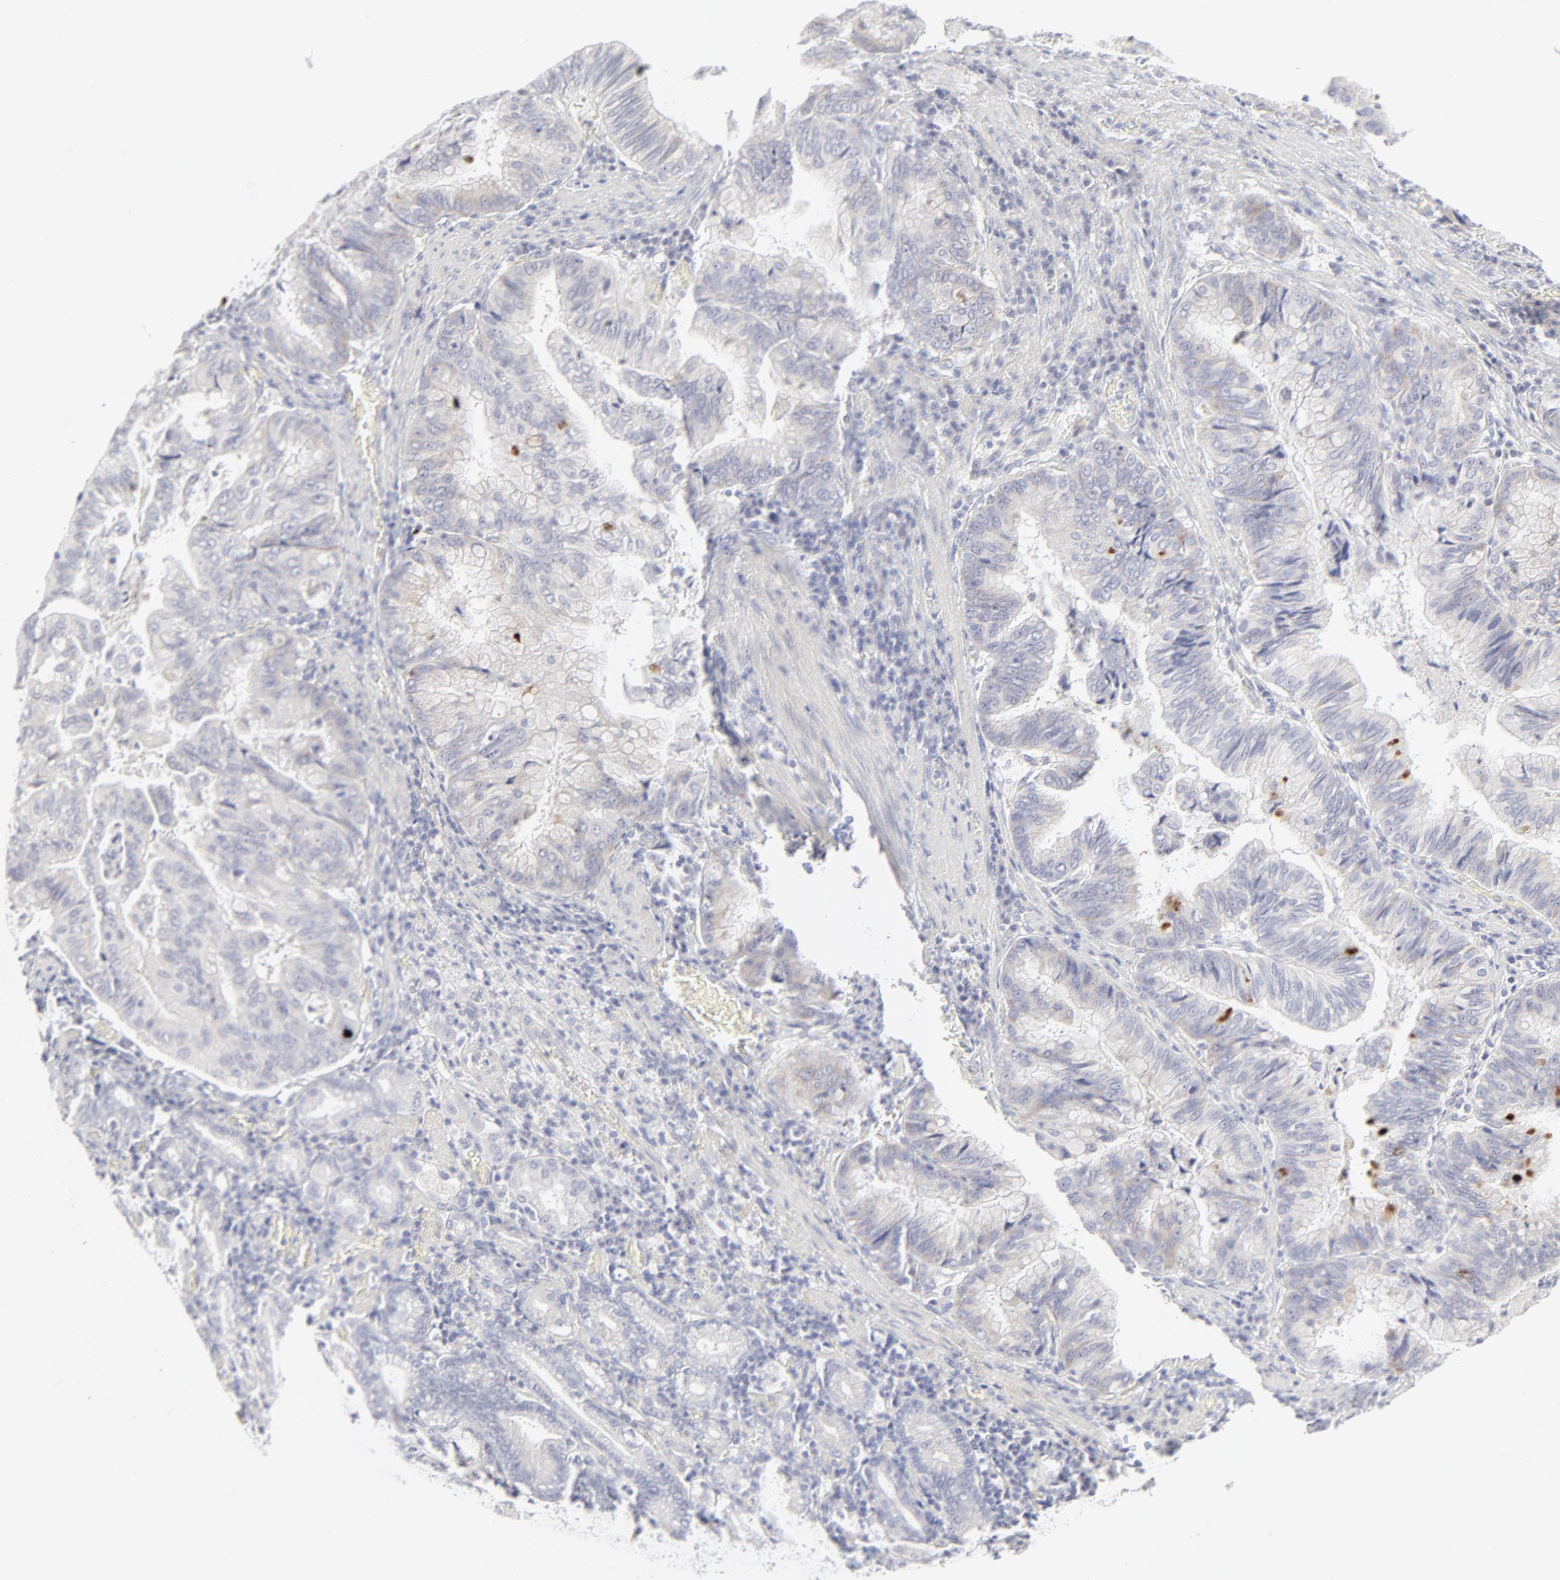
{"staining": {"intensity": "negative", "quantity": "none", "location": "none"}, "tissue": "stomach cancer", "cell_type": "Tumor cells", "image_type": "cancer", "snomed": [{"axis": "morphology", "description": "Adenocarcinoma, NOS"}, {"axis": "topography", "description": "Stomach, upper"}], "caption": "Micrograph shows no significant protein positivity in tumor cells of stomach adenocarcinoma.", "gene": "NPNT", "patient": {"sex": "male", "age": 80}}